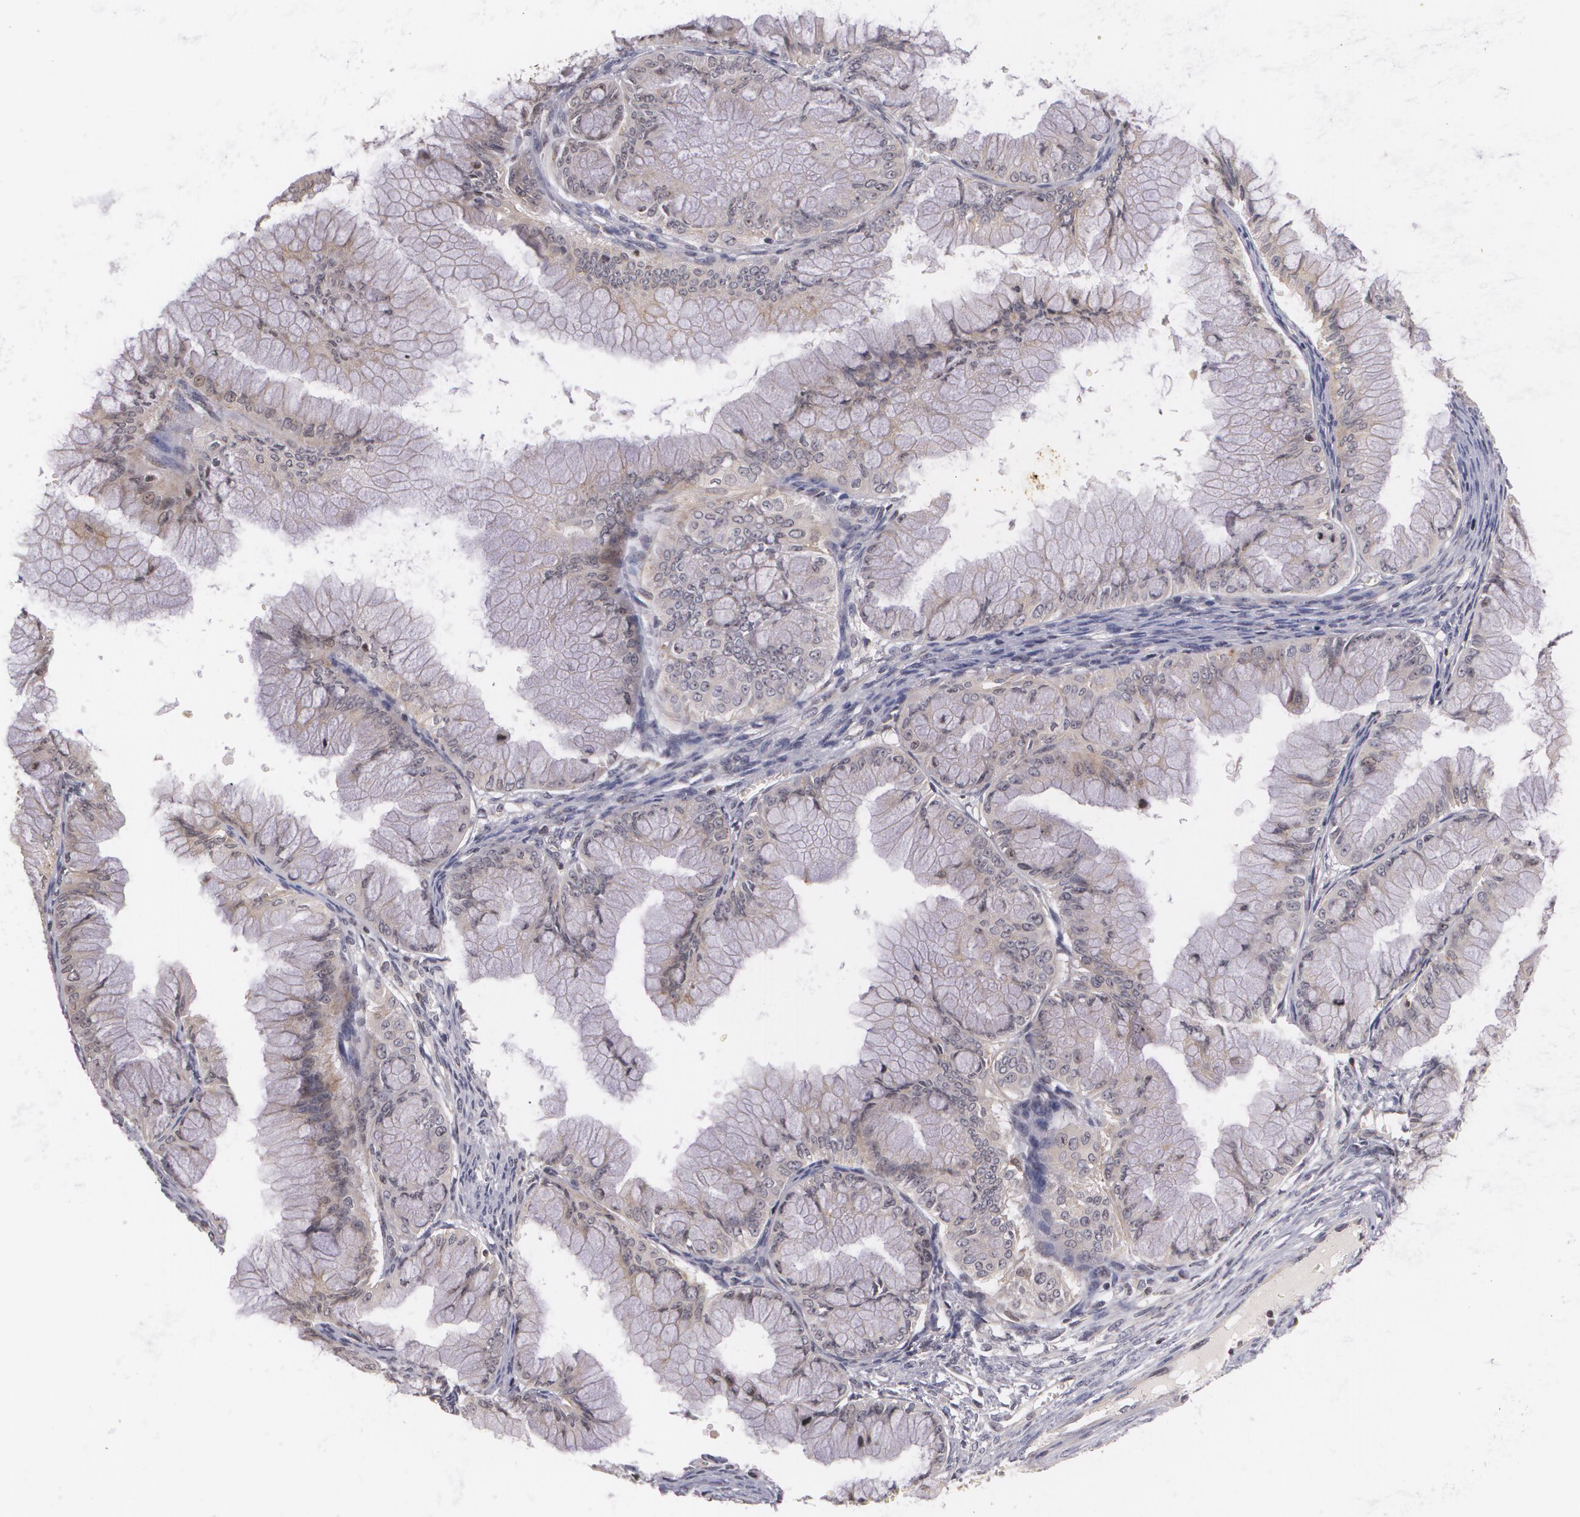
{"staining": {"intensity": "weak", "quantity": "25%-75%", "location": "cytoplasmic/membranous"}, "tissue": "ovarian cancer", "cell_type": "Tumor cells", "image_type": "cancer", "snomed": [{"axis": "morphology", "description": "Cystadenocarcinoma, mucinous, NOS"}, {"axis": "topography", "description": "Ovary"}], "caption": "This micrograph shows ovarian cancer stained with immunohistochemistry (IHC) to label a protein in brown. The cytoplasmic/membranous of tumor cells show weak positivity for the protein. Nuclei are counter-stained blue.", "gene": "VAV3", "patient": {"sex": "female", "age": 63}}